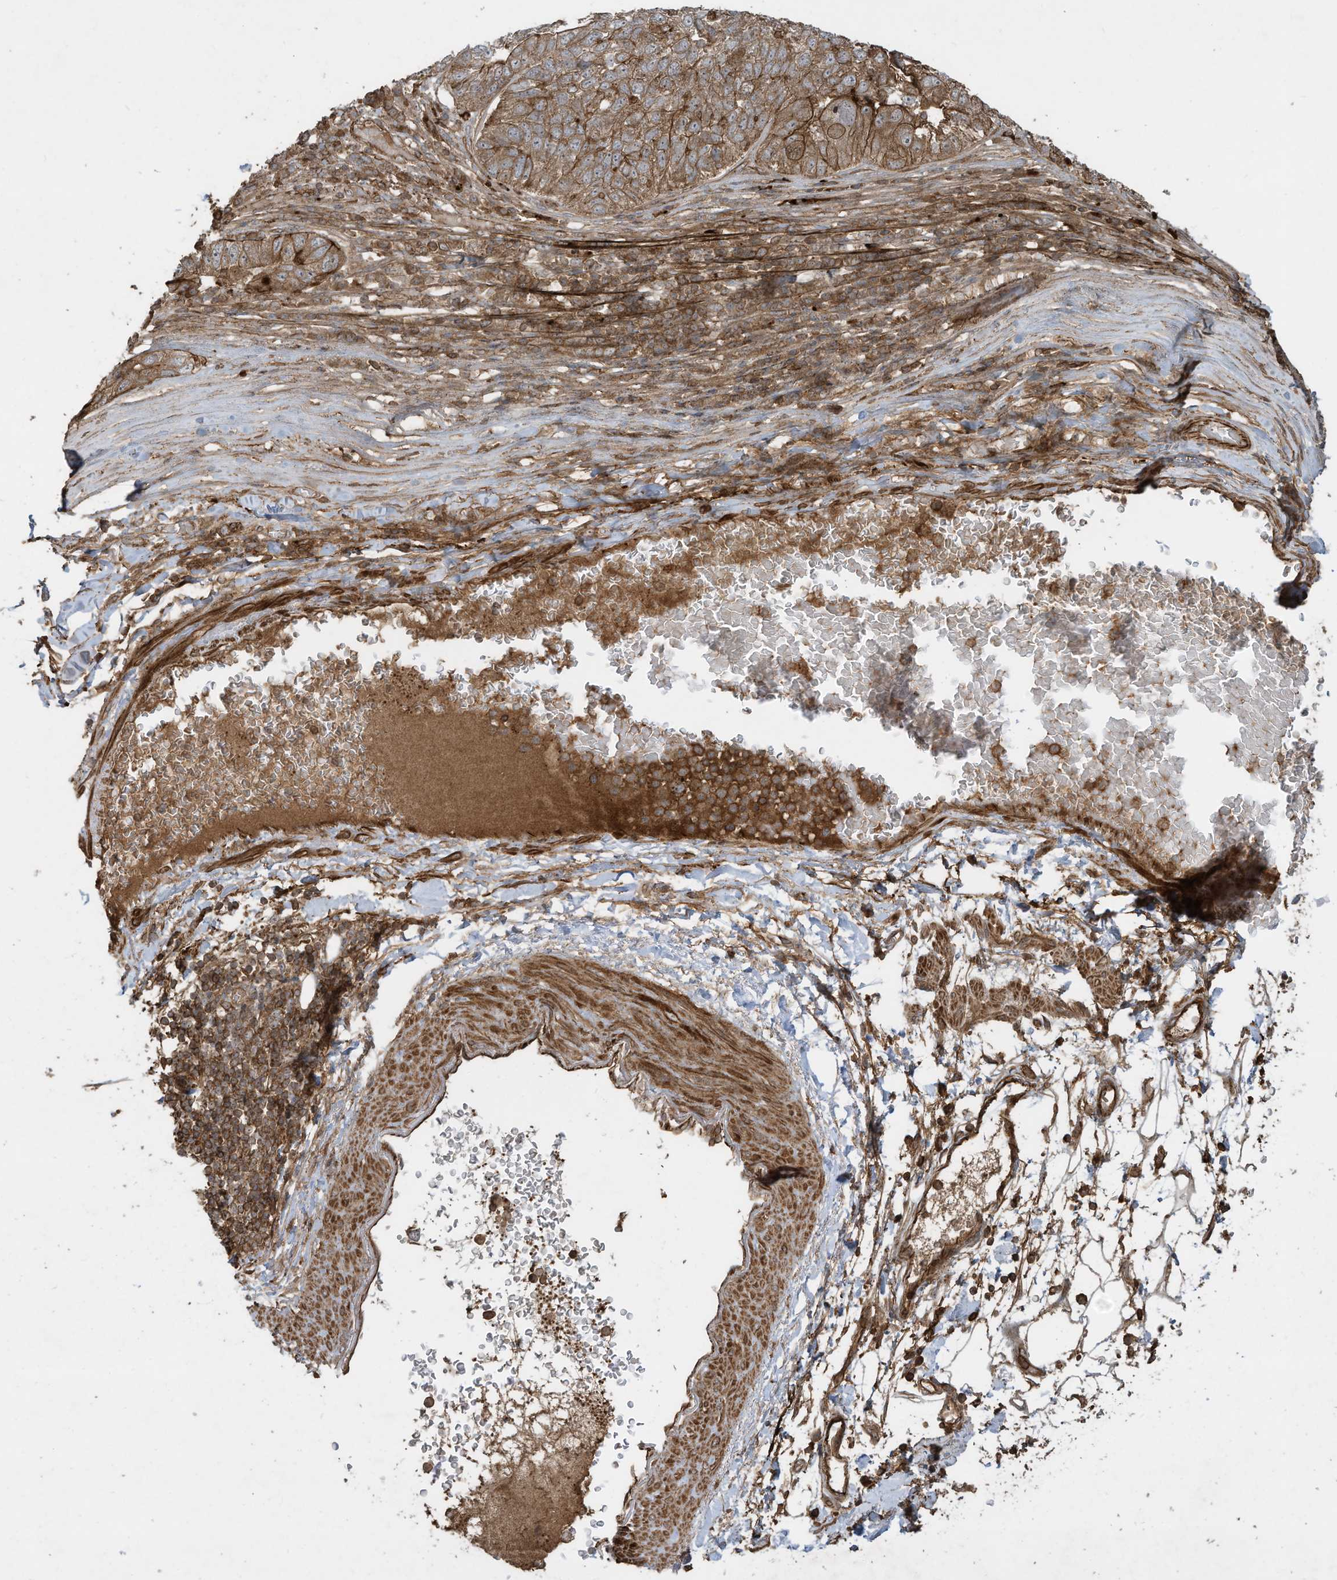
{"staining": {"intensity": "strong", "quantity": ">75%", "location": "cytoplasmic/membranous"}, "tissue": "pancreatic cancer", "cell_type": "Tumor cells", "image_type": "cancer", "snomed": [{"axis": "morphology", "description": "Adenocarcinoma, NOS"}, {"axis": "topography", "description": "Pancreas"}], "caption": "Strong cytoplasmic/membranous staining is seen in about >75% of tumor cells in pancreatic adenocarcinoma.", "gene": "DDIT4", "patient": {"sex": "female", "age": 61}}